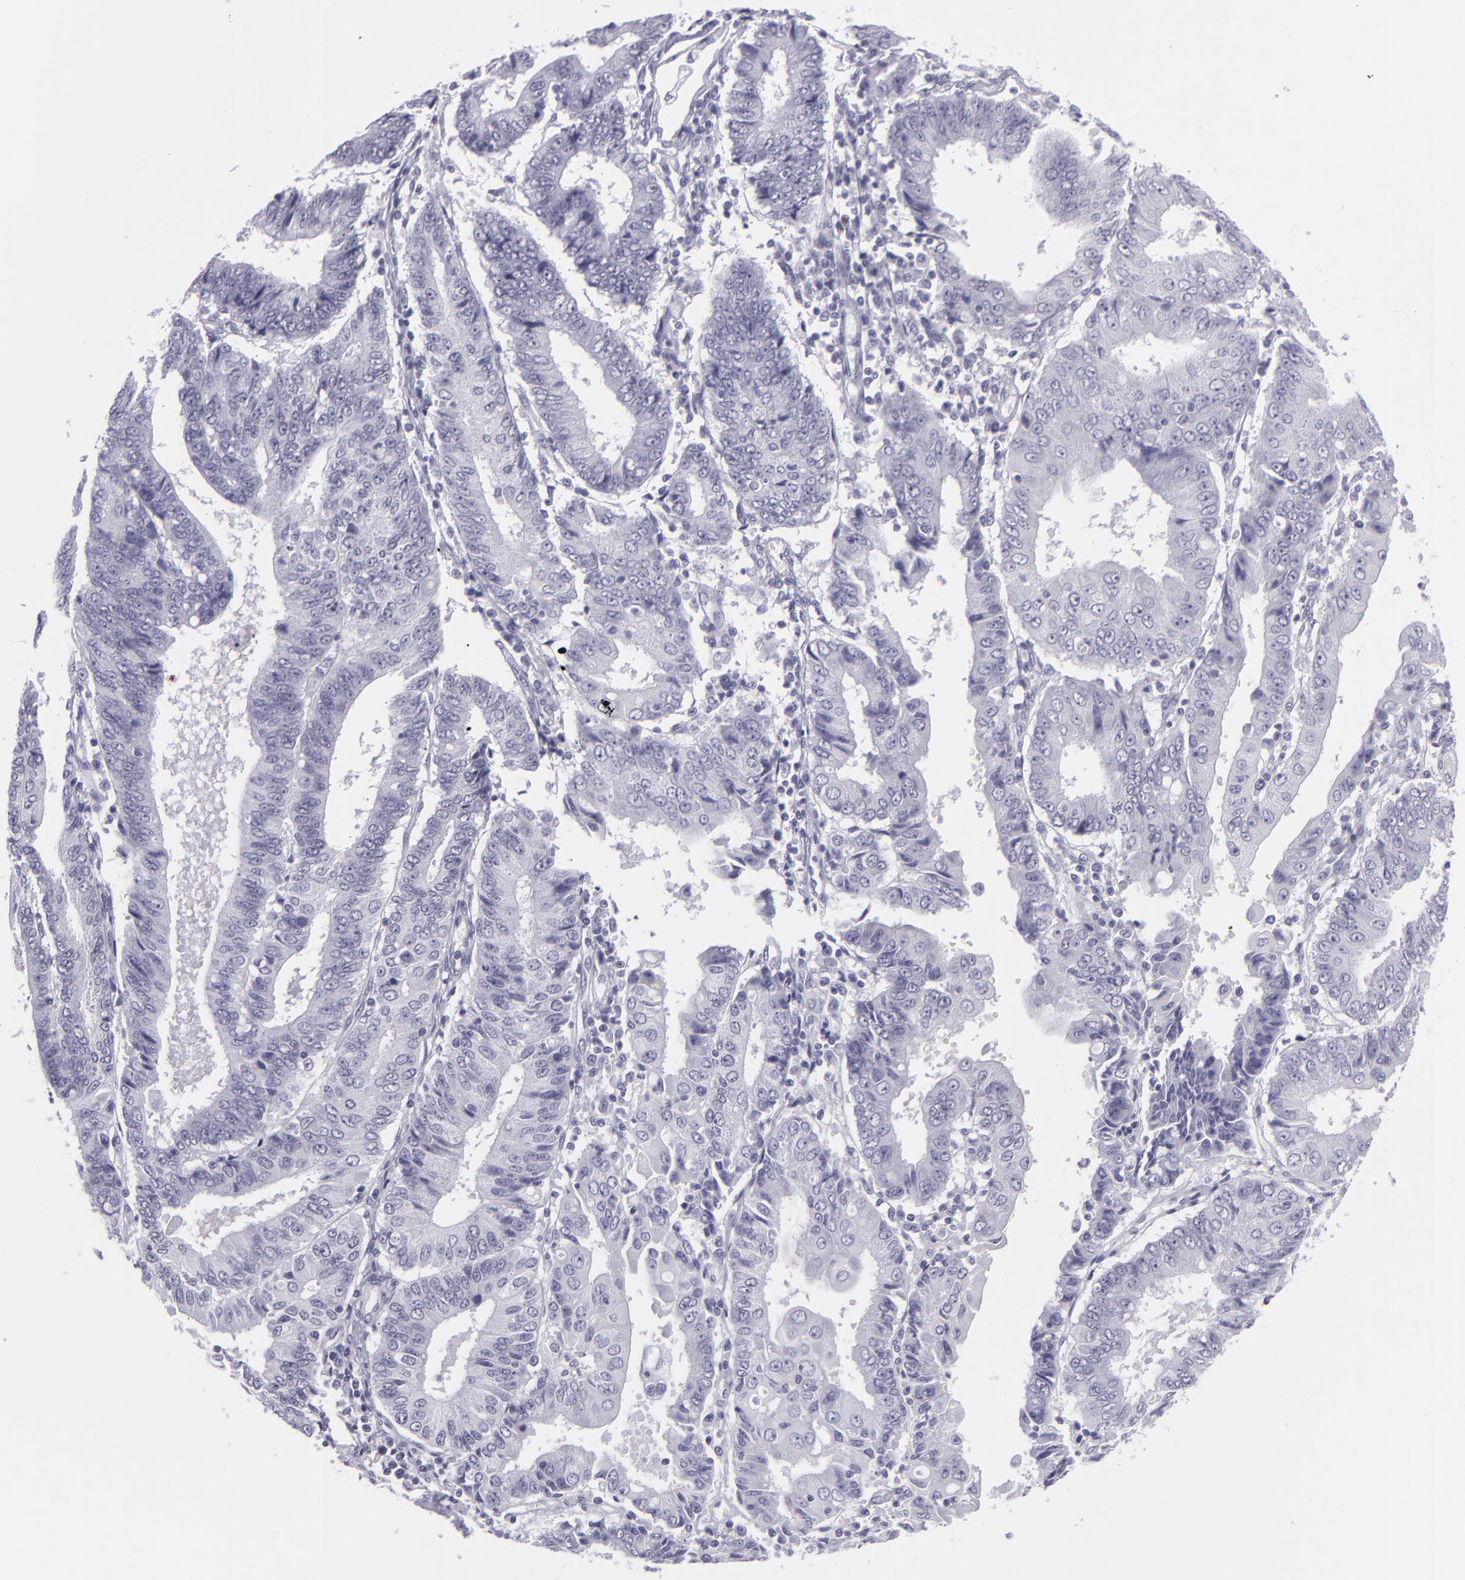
{"staining": {"intensity": "negative", "quantity": "none", "location": "none"}, "tissue": "endometrial cancer", "cell_type": "Tumor cells", "image_type": "cancer", "snomed": [{"axis": "morphology", "description": "Adenocarcinoma, NOS"}, {"axis": "topography", "description": "Endometrium"}], "caption": "Tumor cells show no significant expression in endometrial adenocarcinoma. (Stains: DAB (3,3'-diaminobenzidine) immunohistochemistry (IHC) with hematoxylin counter stain, Microscopy: brightfield microscopy at high magnification).", "gene": "MCM3", "patient": {"sex": "female", "age": 75}}